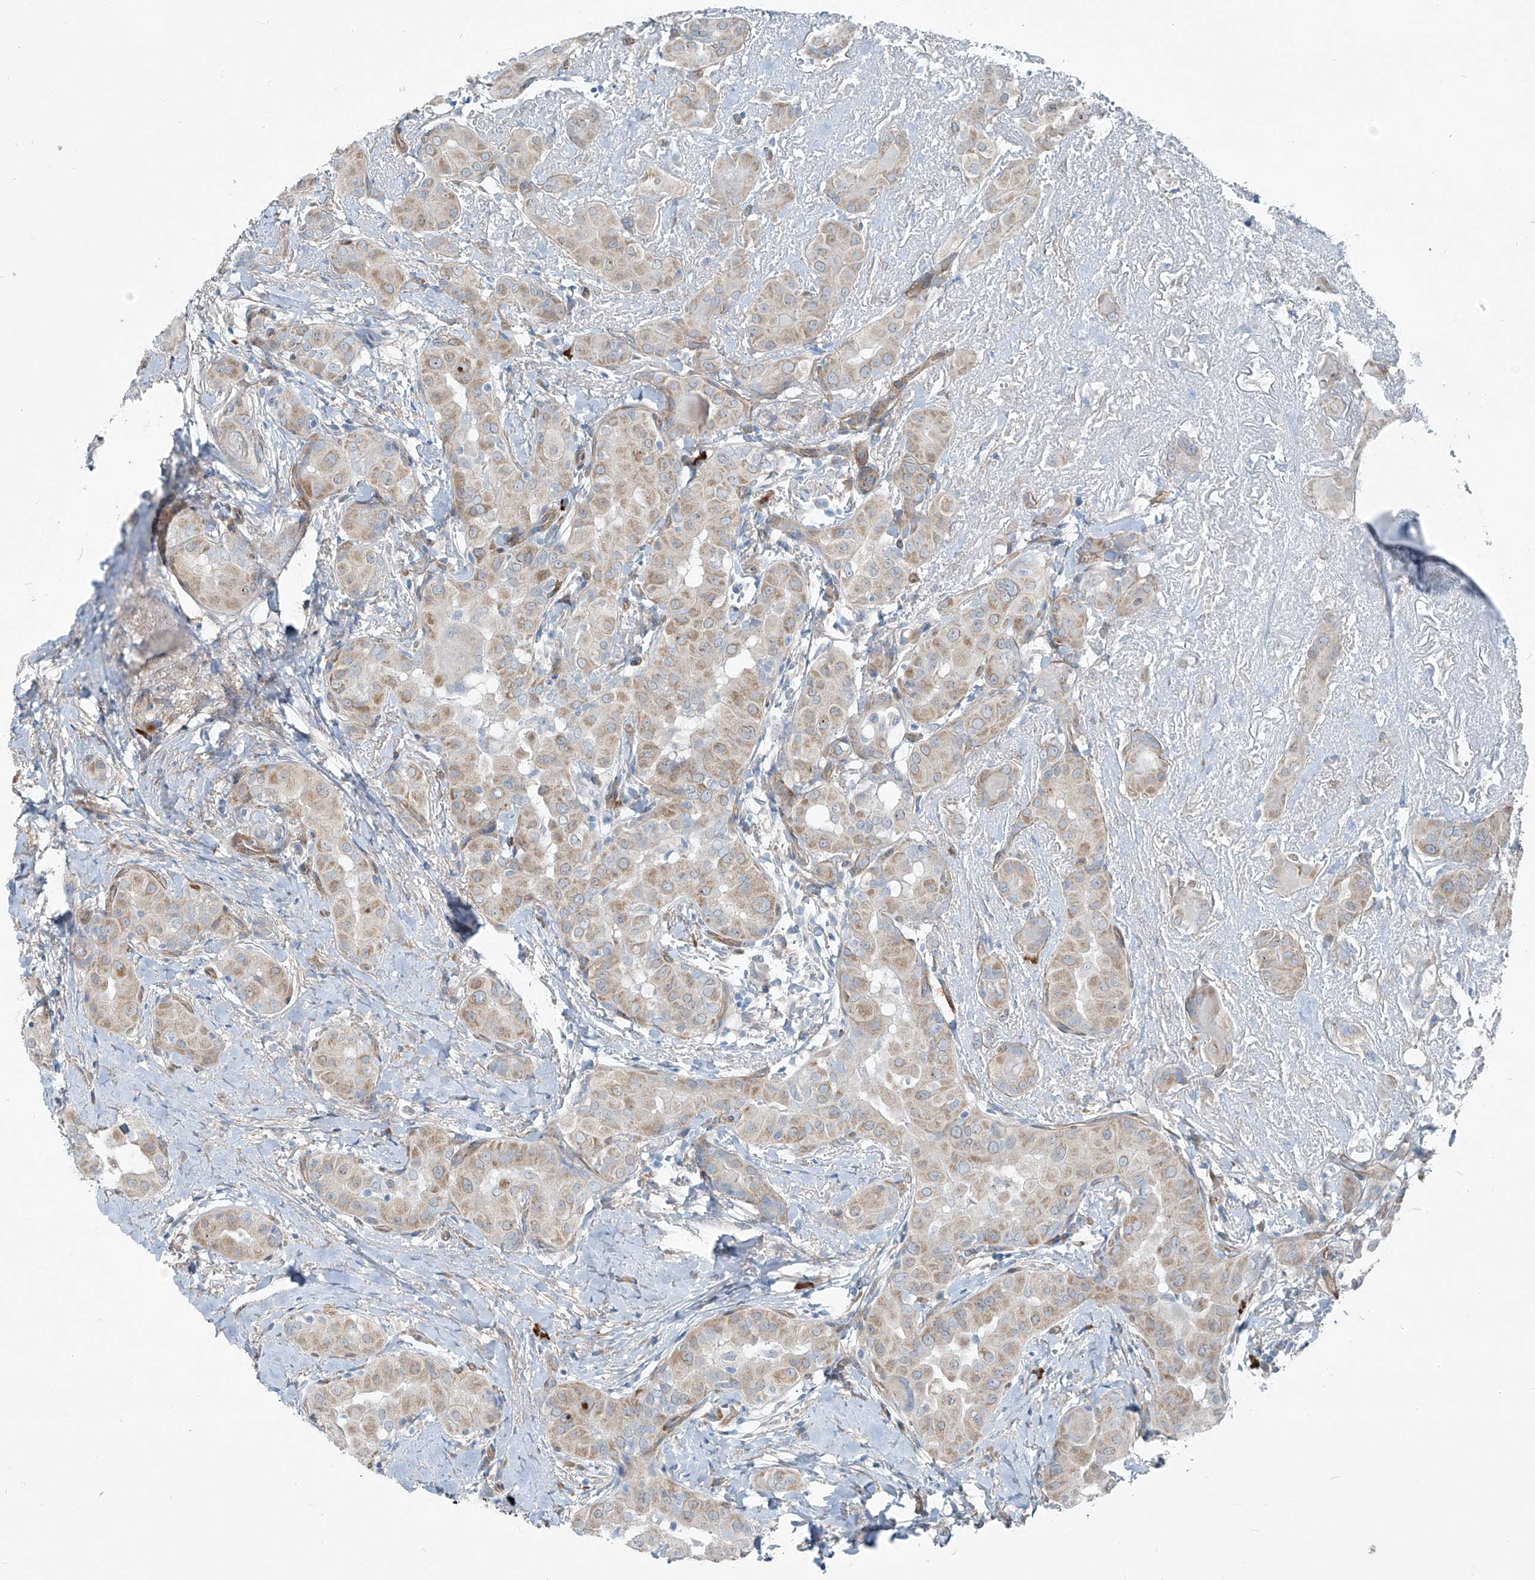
{"staining": {"intensity": "weak", "quantity": ">75%", "location": "cytoplasmic/membranous"}, "tissue": "thyroid cancer", "cell_type": "Tumor cells", "image_type": "cancer", "snomed": [{"axis": "morphology", "description": "Papillary adenocarcinoma, NOS"}, {"axis": "topography", "description": "Thyroid gland"}], "caption": "Human papillary adenocarcinoma (thyroid) stained with a brown dye shows weak cytoplasmic/membranous positive staining in approximately >75% of tumor cells.", "gene": "TNS2", "patient": {"sex": "male", "age": 33}}